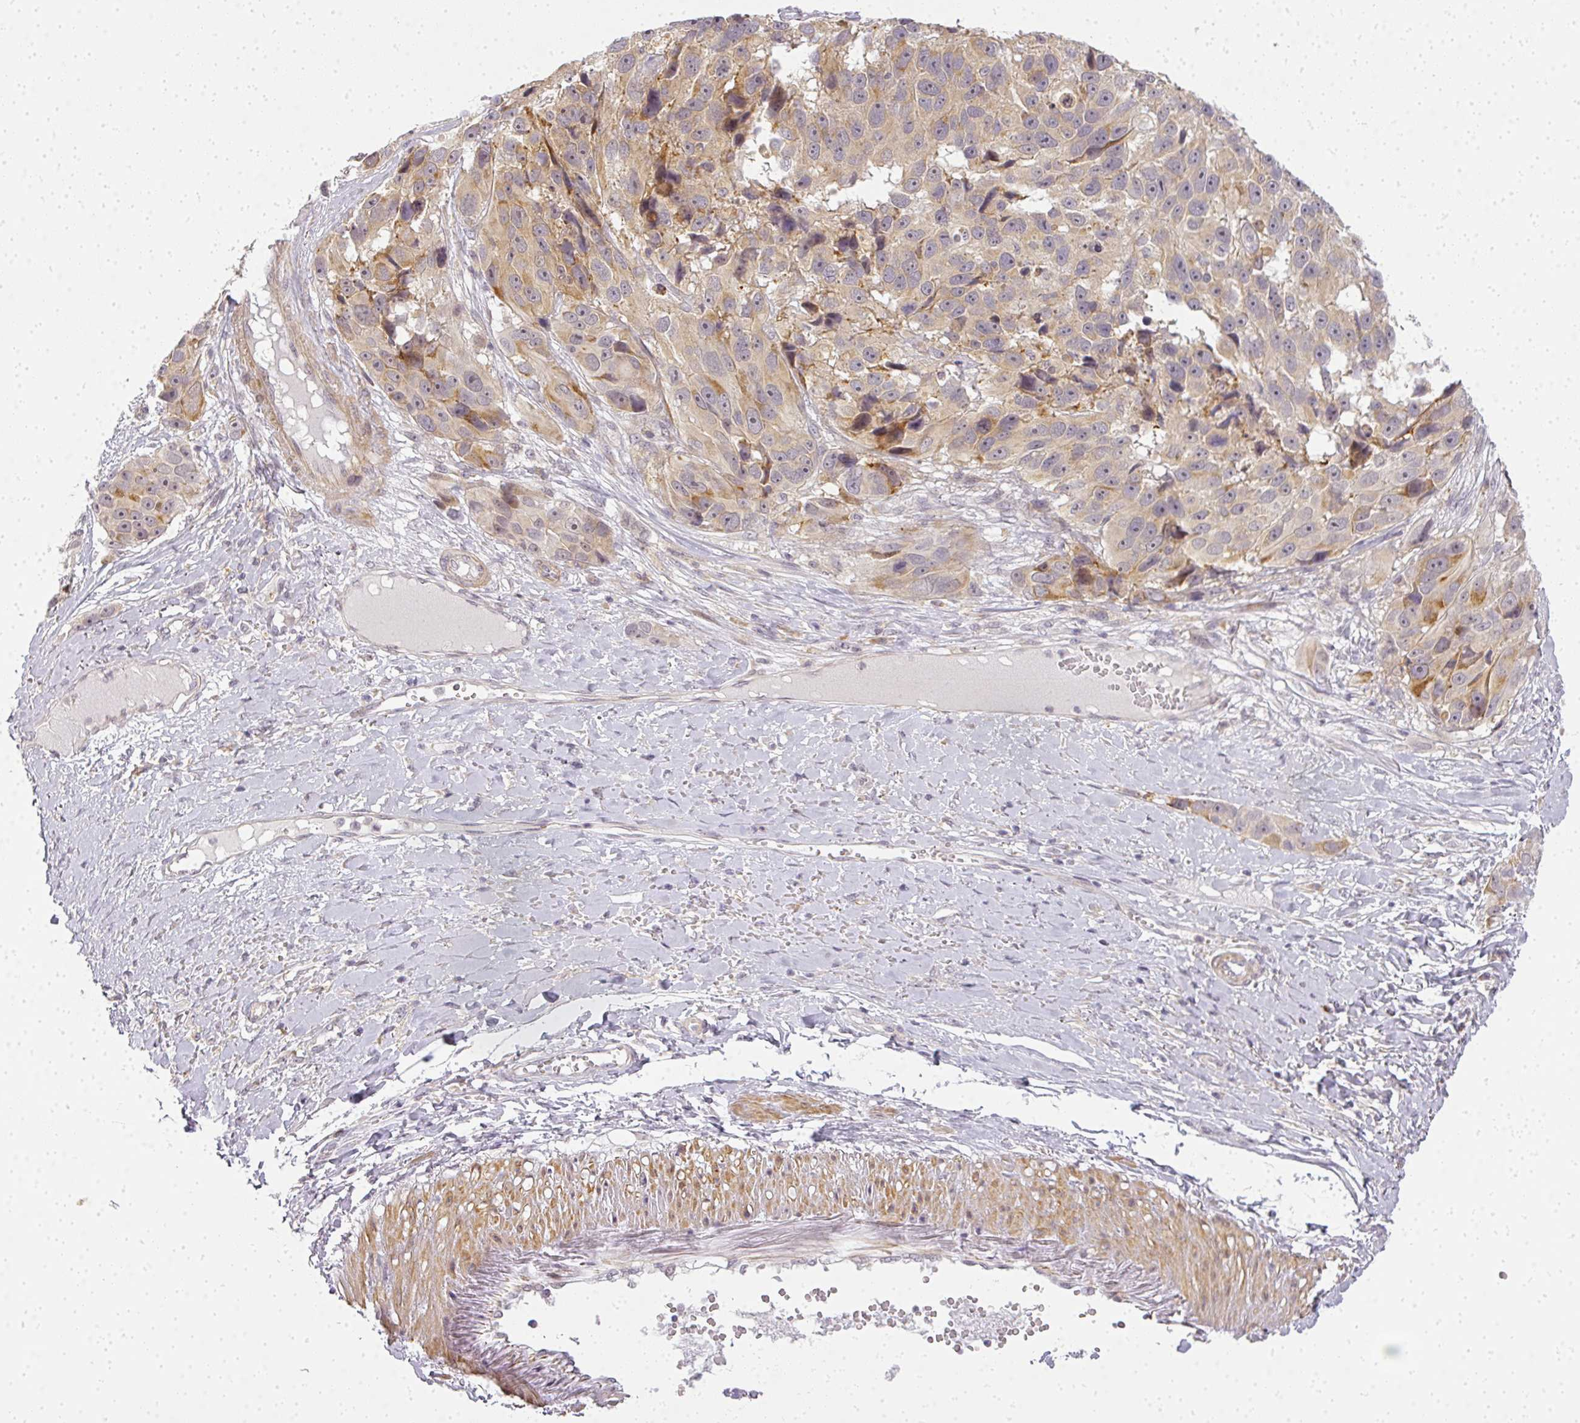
{"staining": {"intensity": "weak", "quantity": "<25%", "location": "cytoplasmic/membranous"}, "tissue": "melanoma", "cell_type": "Tumor cells", "image_type": "cancer", "snomed": [{"axis": "morphology", "description": "Malignant melanoma, NOS"}, {"axis": "topography", "description": "Skin"}], "caption": "There is no significant staining in tumor cells of malignant melanoma. (DAB immunohistochemistry (IHC) with hematoxylin counter stain).", "gene": "MED19", "patient": {"sex": "male", "age": 84}}